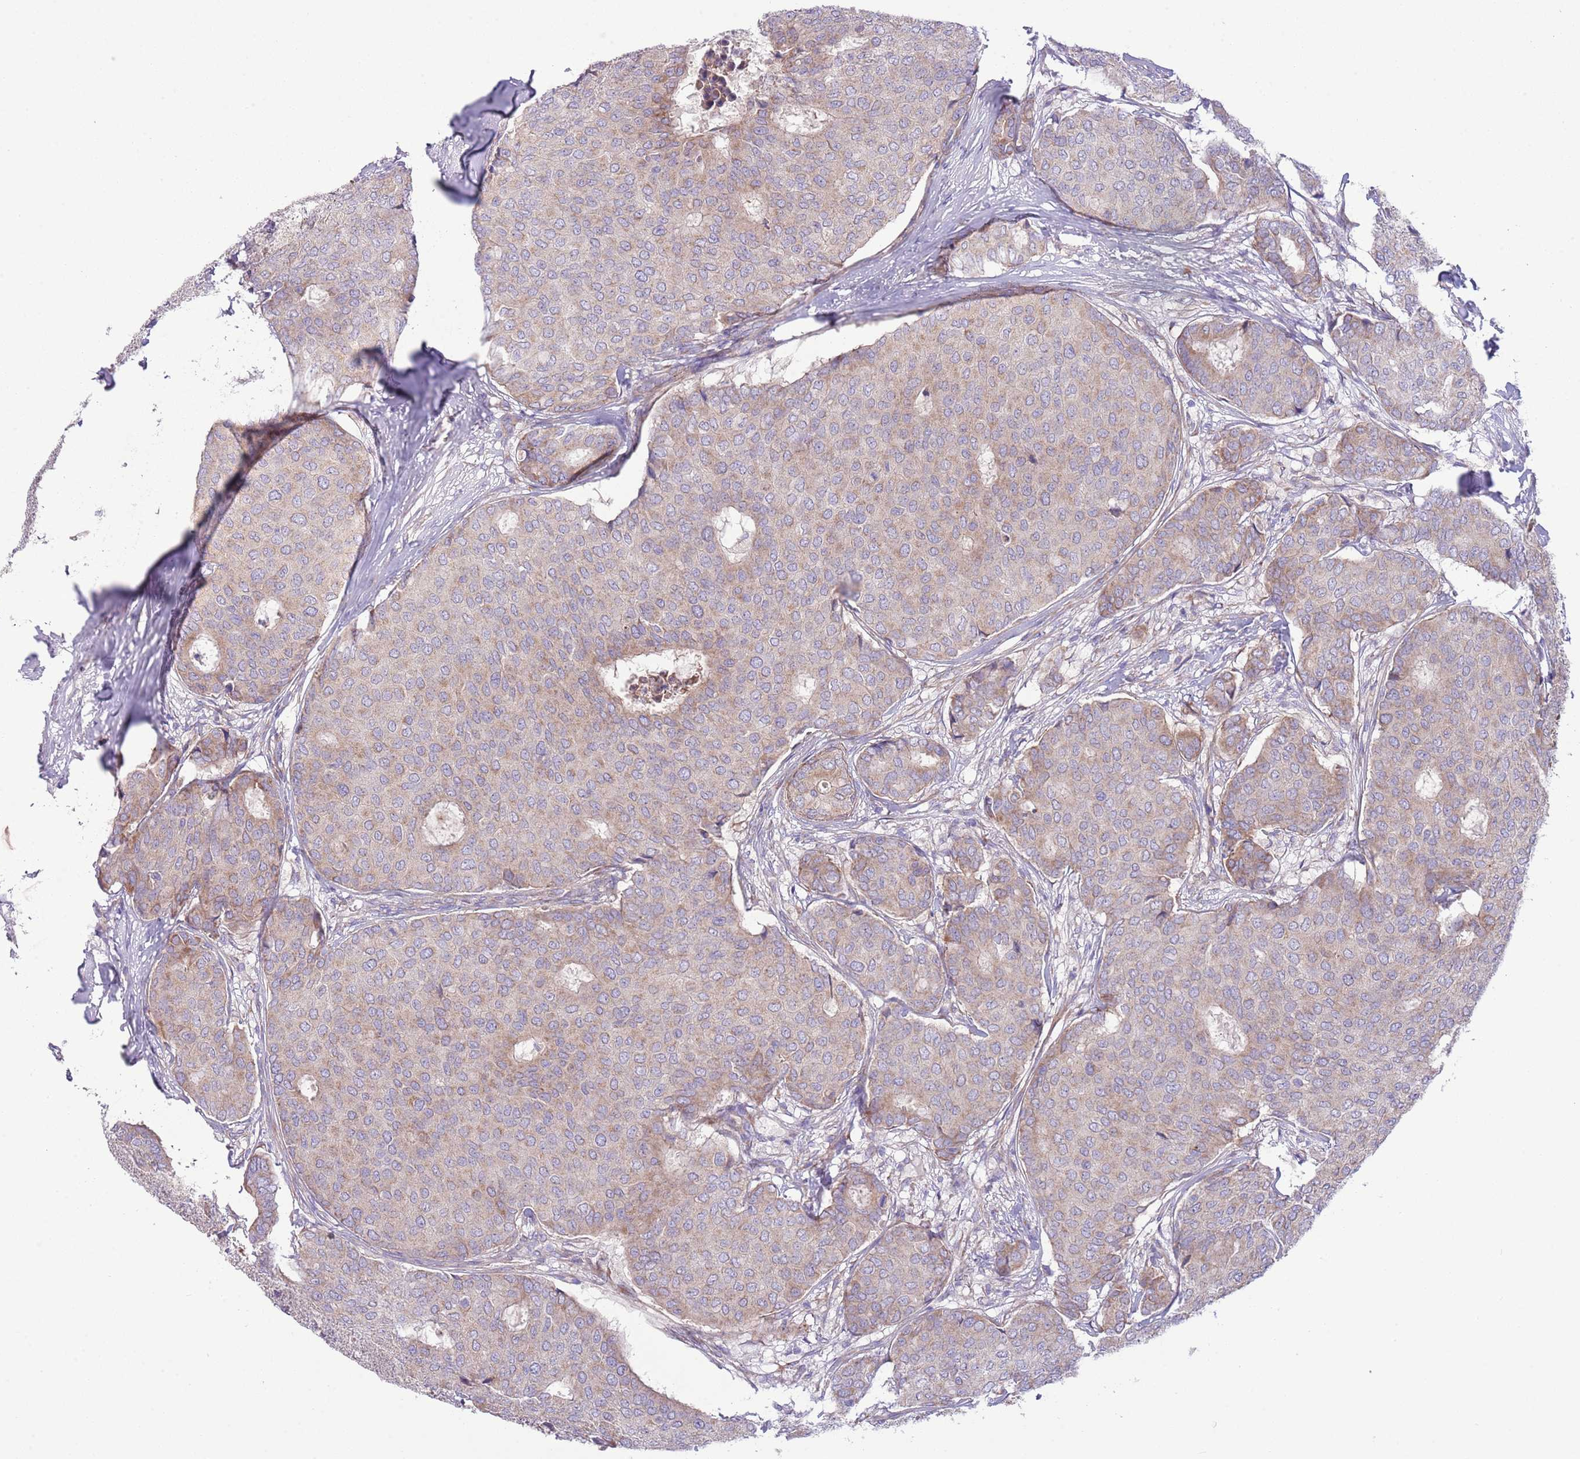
{"staining": {"intensity": "weak", "quantity": ">75%", "location": "cytoplasmic/membranous"}, "tissue": "breast cancer", "cell_type": "Tumor cells", "image_type": "cancer", "snomed": [{"axis": "morphology", "description": "Duct carcinoma"}, {"axis": "topography", "description": "Breast"}], "caption": "A low amount of weak cytoplasmic/membranous expression is seen in approximately >75% of tumor cells in infiltrating ductal carcinoma (breast) tissue.", "gene": "TOMM5", "patient": {"sex": "female", "age": 75}}